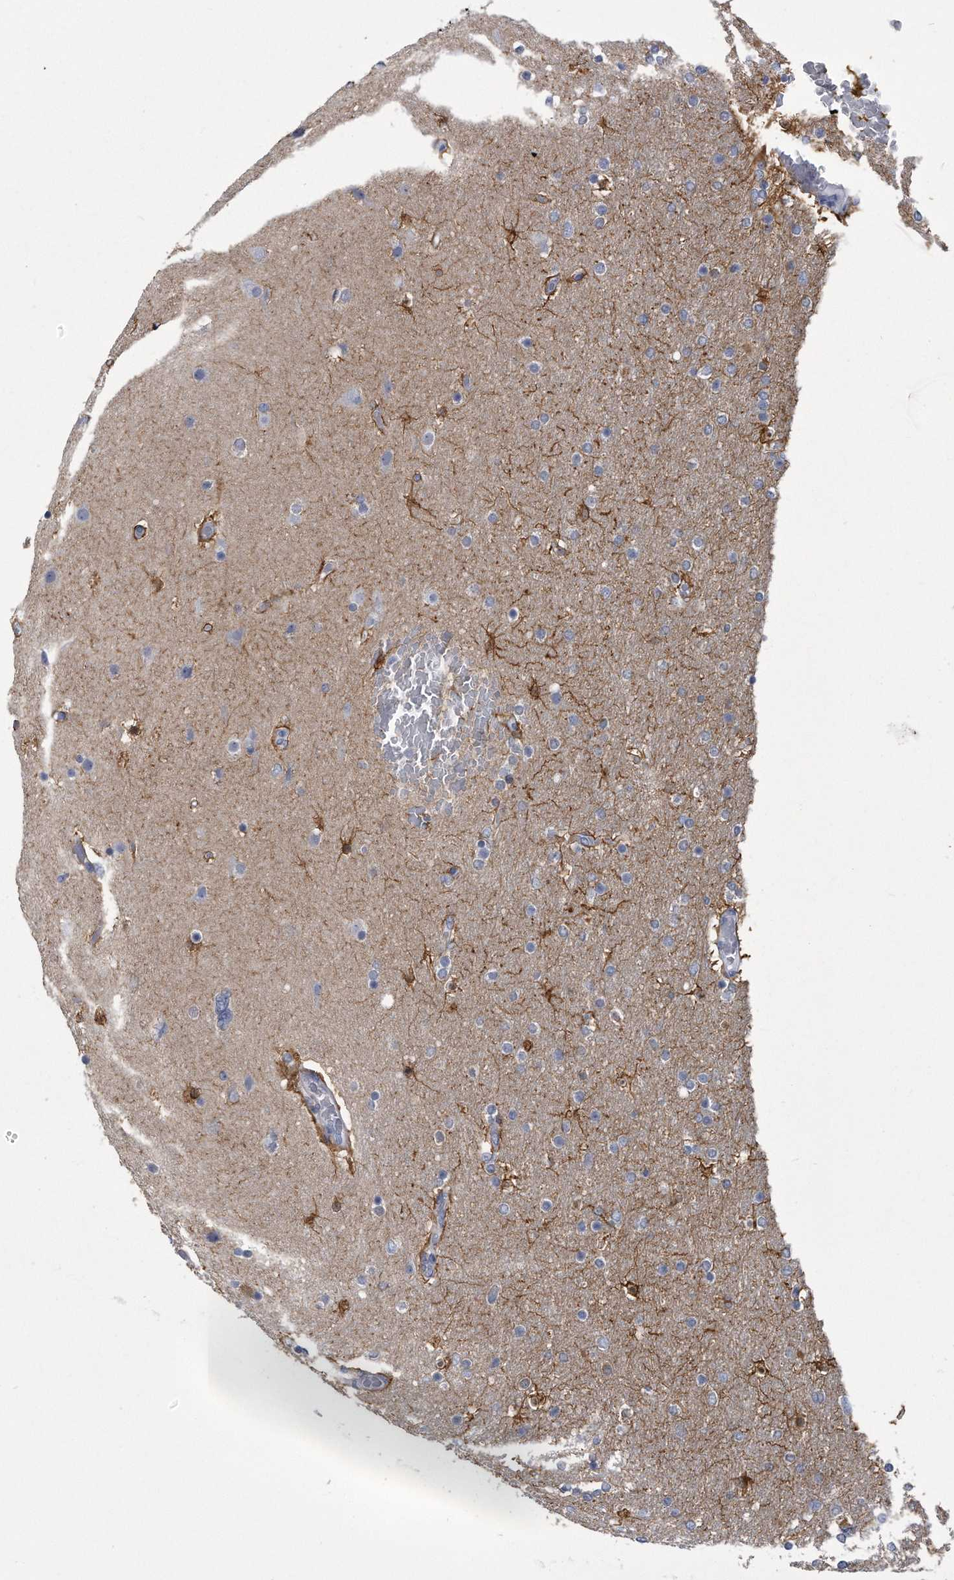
{"staining": {"intensity": "negative", "quantity": "none", "location": "none"}, "tissue": "glioma", "cell_type": "Tumor cells", "image_type": "cancer", "snomed": [{"axis": "morphology", "description": "Glioma, malignant, High grade"}, {"axis": "topography", "description": "Cerebral cortex"}], "caption": "DAB (3,3'-diaminobenzidine) immunohistochemical staining of glioma displays no significant staining in tumor cells.", "gene": "PYGB", "patient": {"sex": "female", "age": 36}}